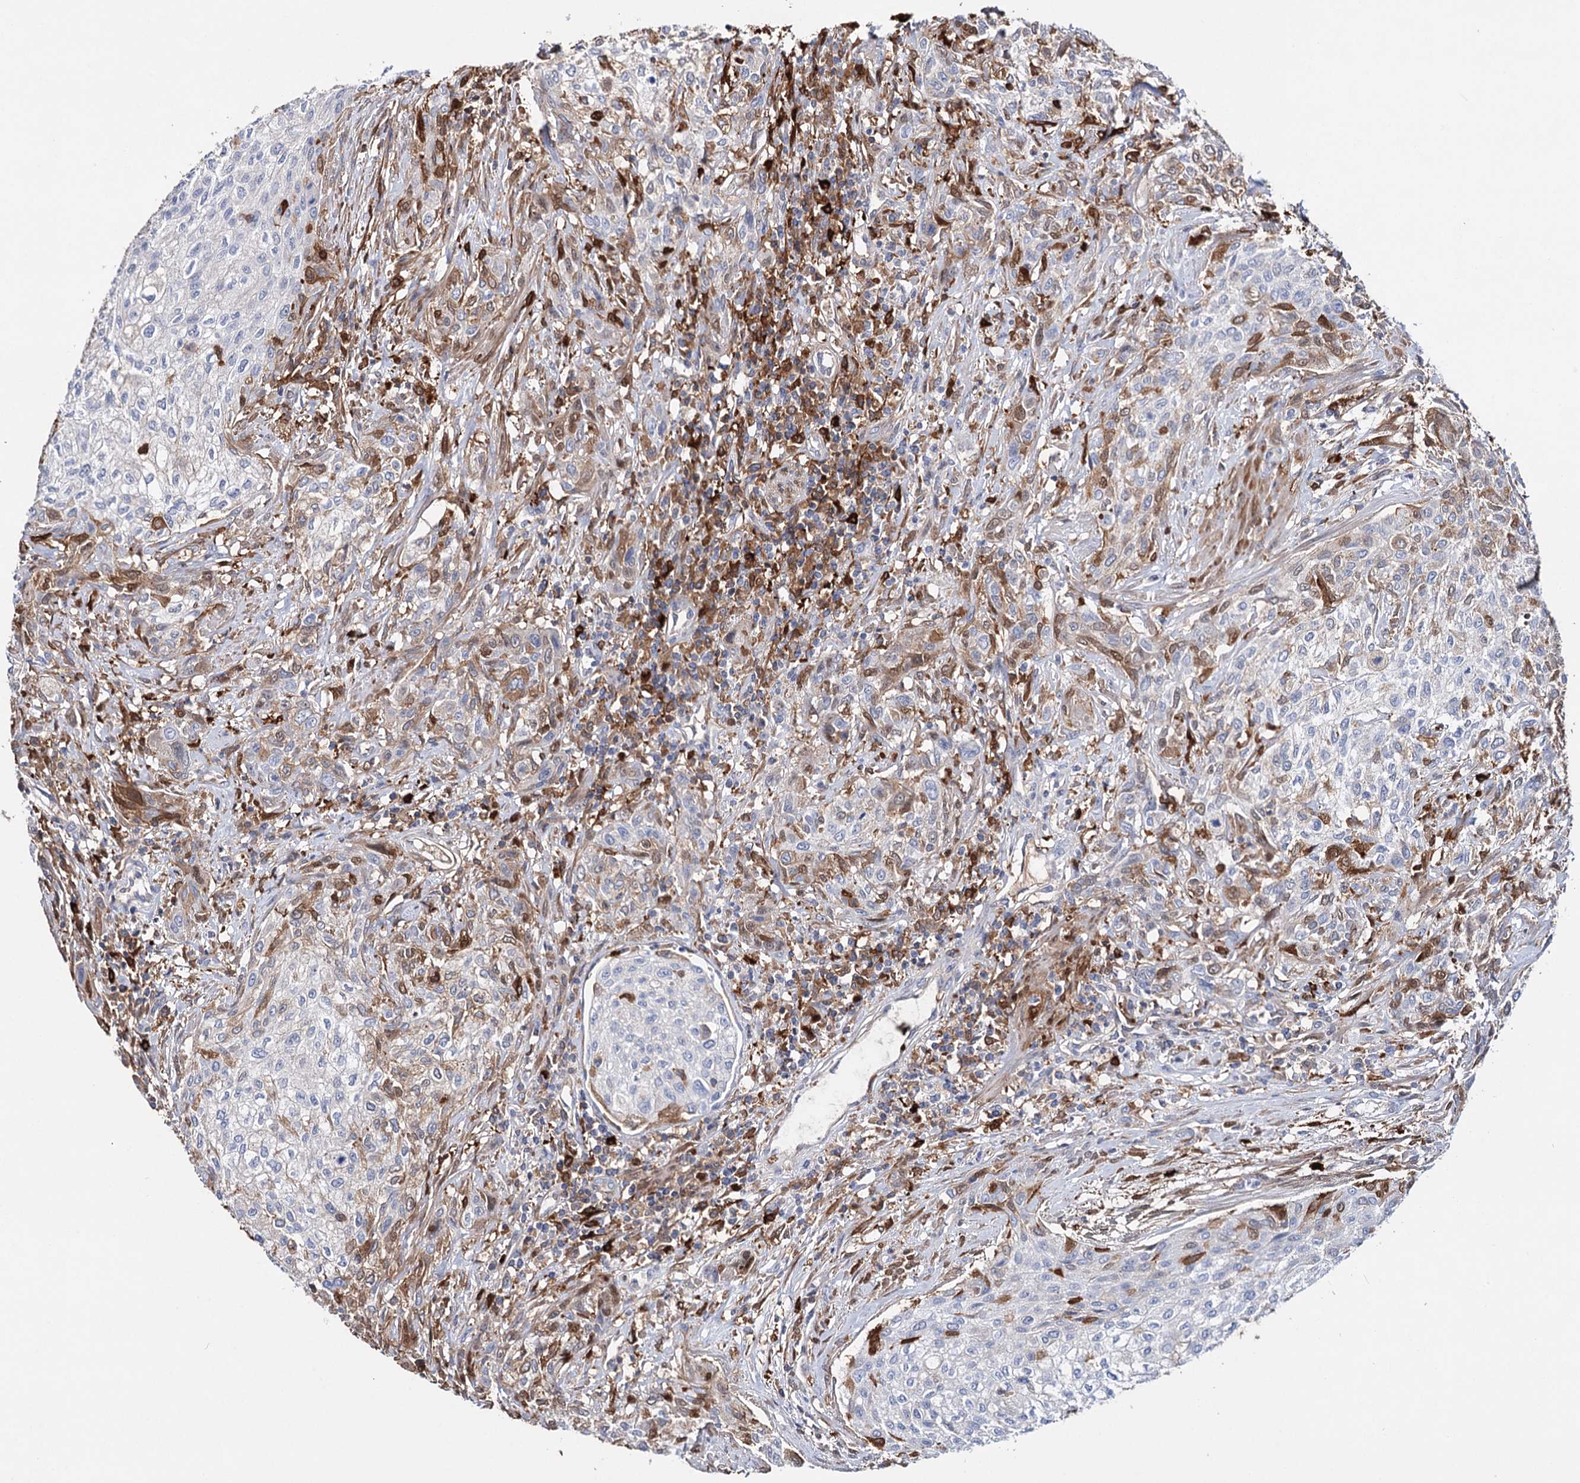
{"staining": {"intensity": "negative", "quantity": "none", "location": "none"}, "tissue": "urothelial cancer", "cell_type": "Tumor cells", "image_type": "cancer", "snomed": [{"axis": "morphology", "description": "Normal tissue, NOS"}, {"axis": "morphology", "description": "Urothelial carcinoma, NOS"}, {"axis": "topography", "description": "Urinary bladder"}, {"axis": "topography", "description": "Peripheral nerve tissue"}], "caption": "An immunohistochemistry micrograph of urothelial cancer is shown. There is no staining in tumor cells of urothelial cancer.", "gene": "CFAP46", "patient": {"sex": "male", "age": 35}}